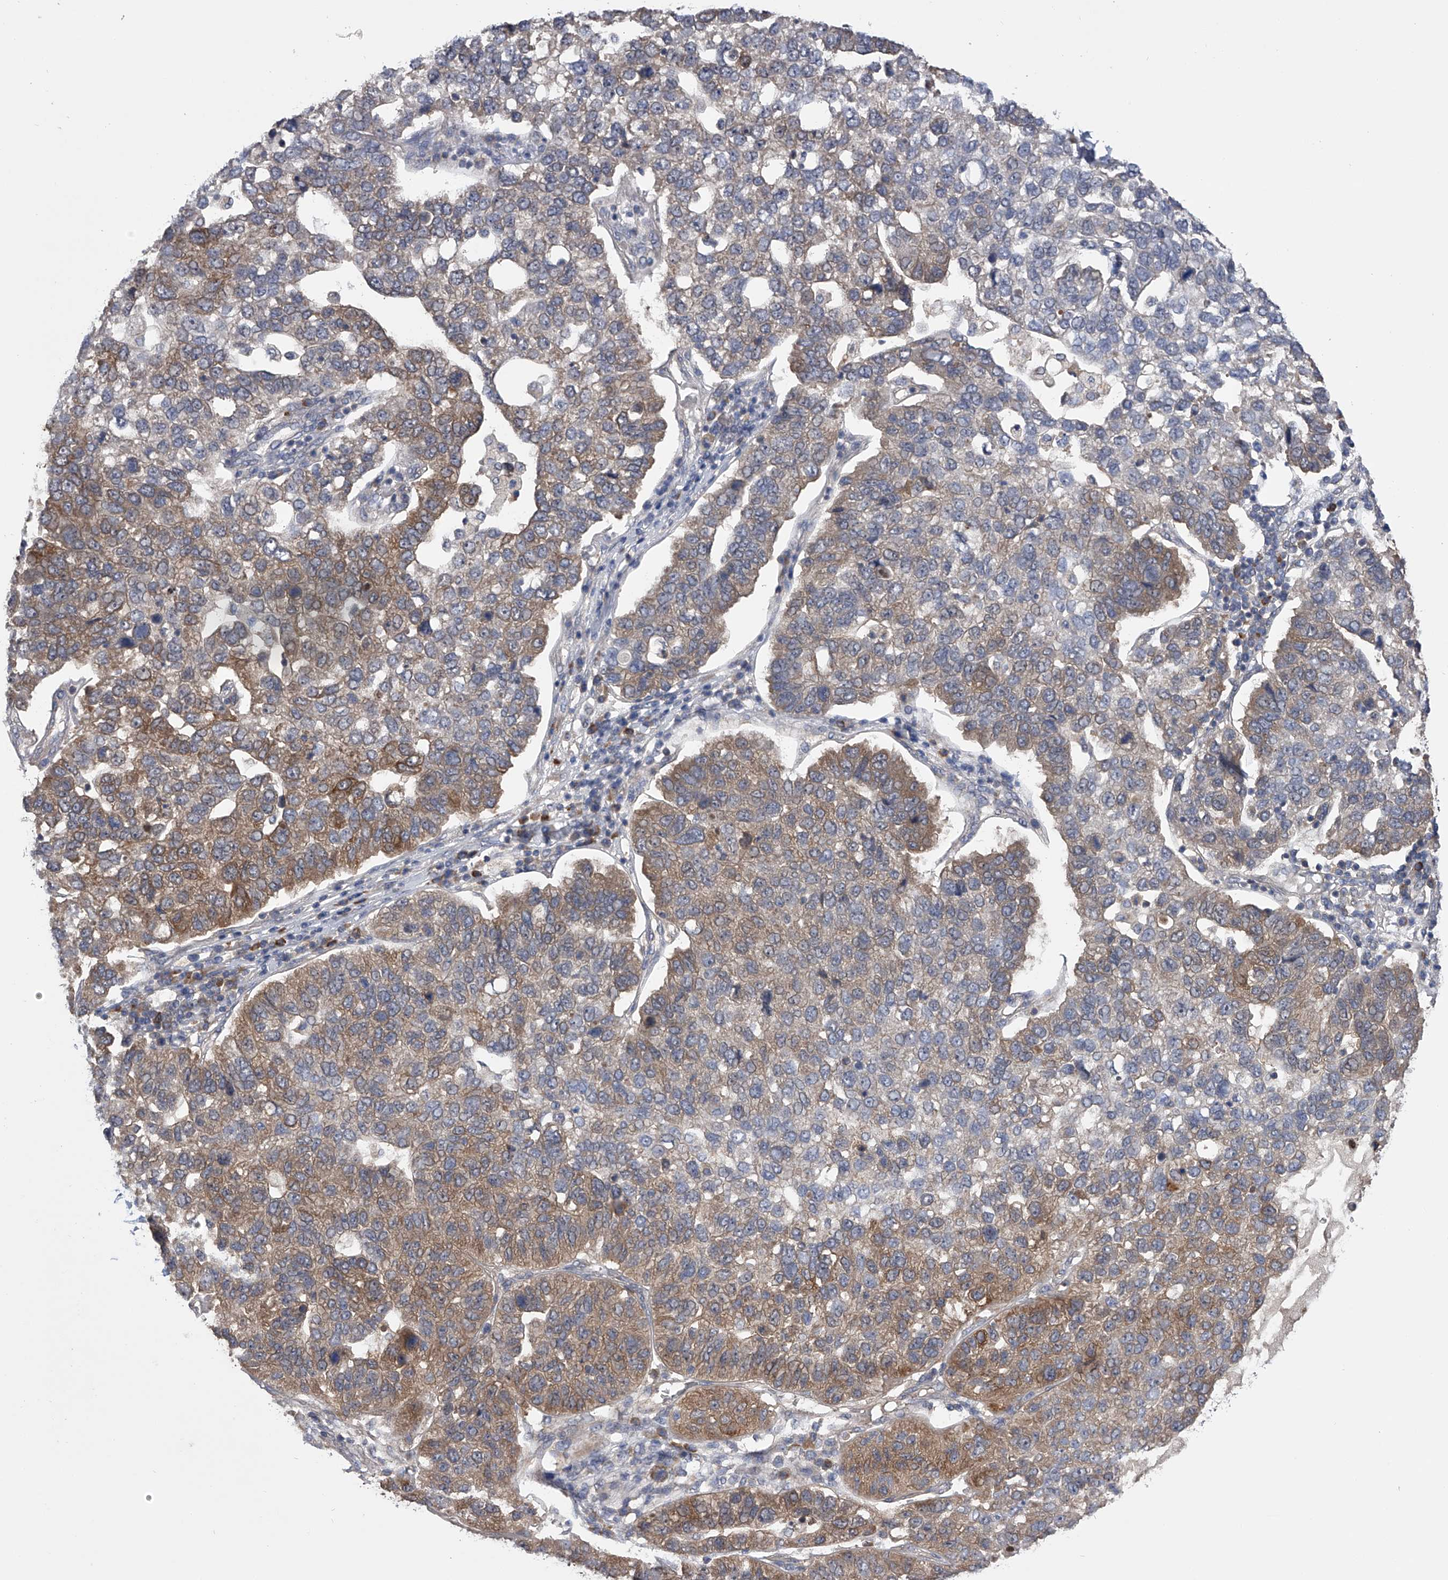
{"staining": {"intensity": "moderate", "quantity": "<25%", "location": "cytoplasmic/membranous"}, "tissue": "pancreatic cancer", "cell_type": "Tumor cells", "image_type": "cancer", "snomed": [{"axis": "morphology", "description": "Adenocarcinoma, NOS"}, {"axis": "topography", "description": "Pancreas"}], "caption": "There is low levels of moderate cytoplasmic/membranous staining in tumor cells of adenocarcinoma (pancreatic), as demonstrated by immunohistochemical staining (brown color).", "gene": "CFAP298", "patient": {"sex": "female", "age": 61}}